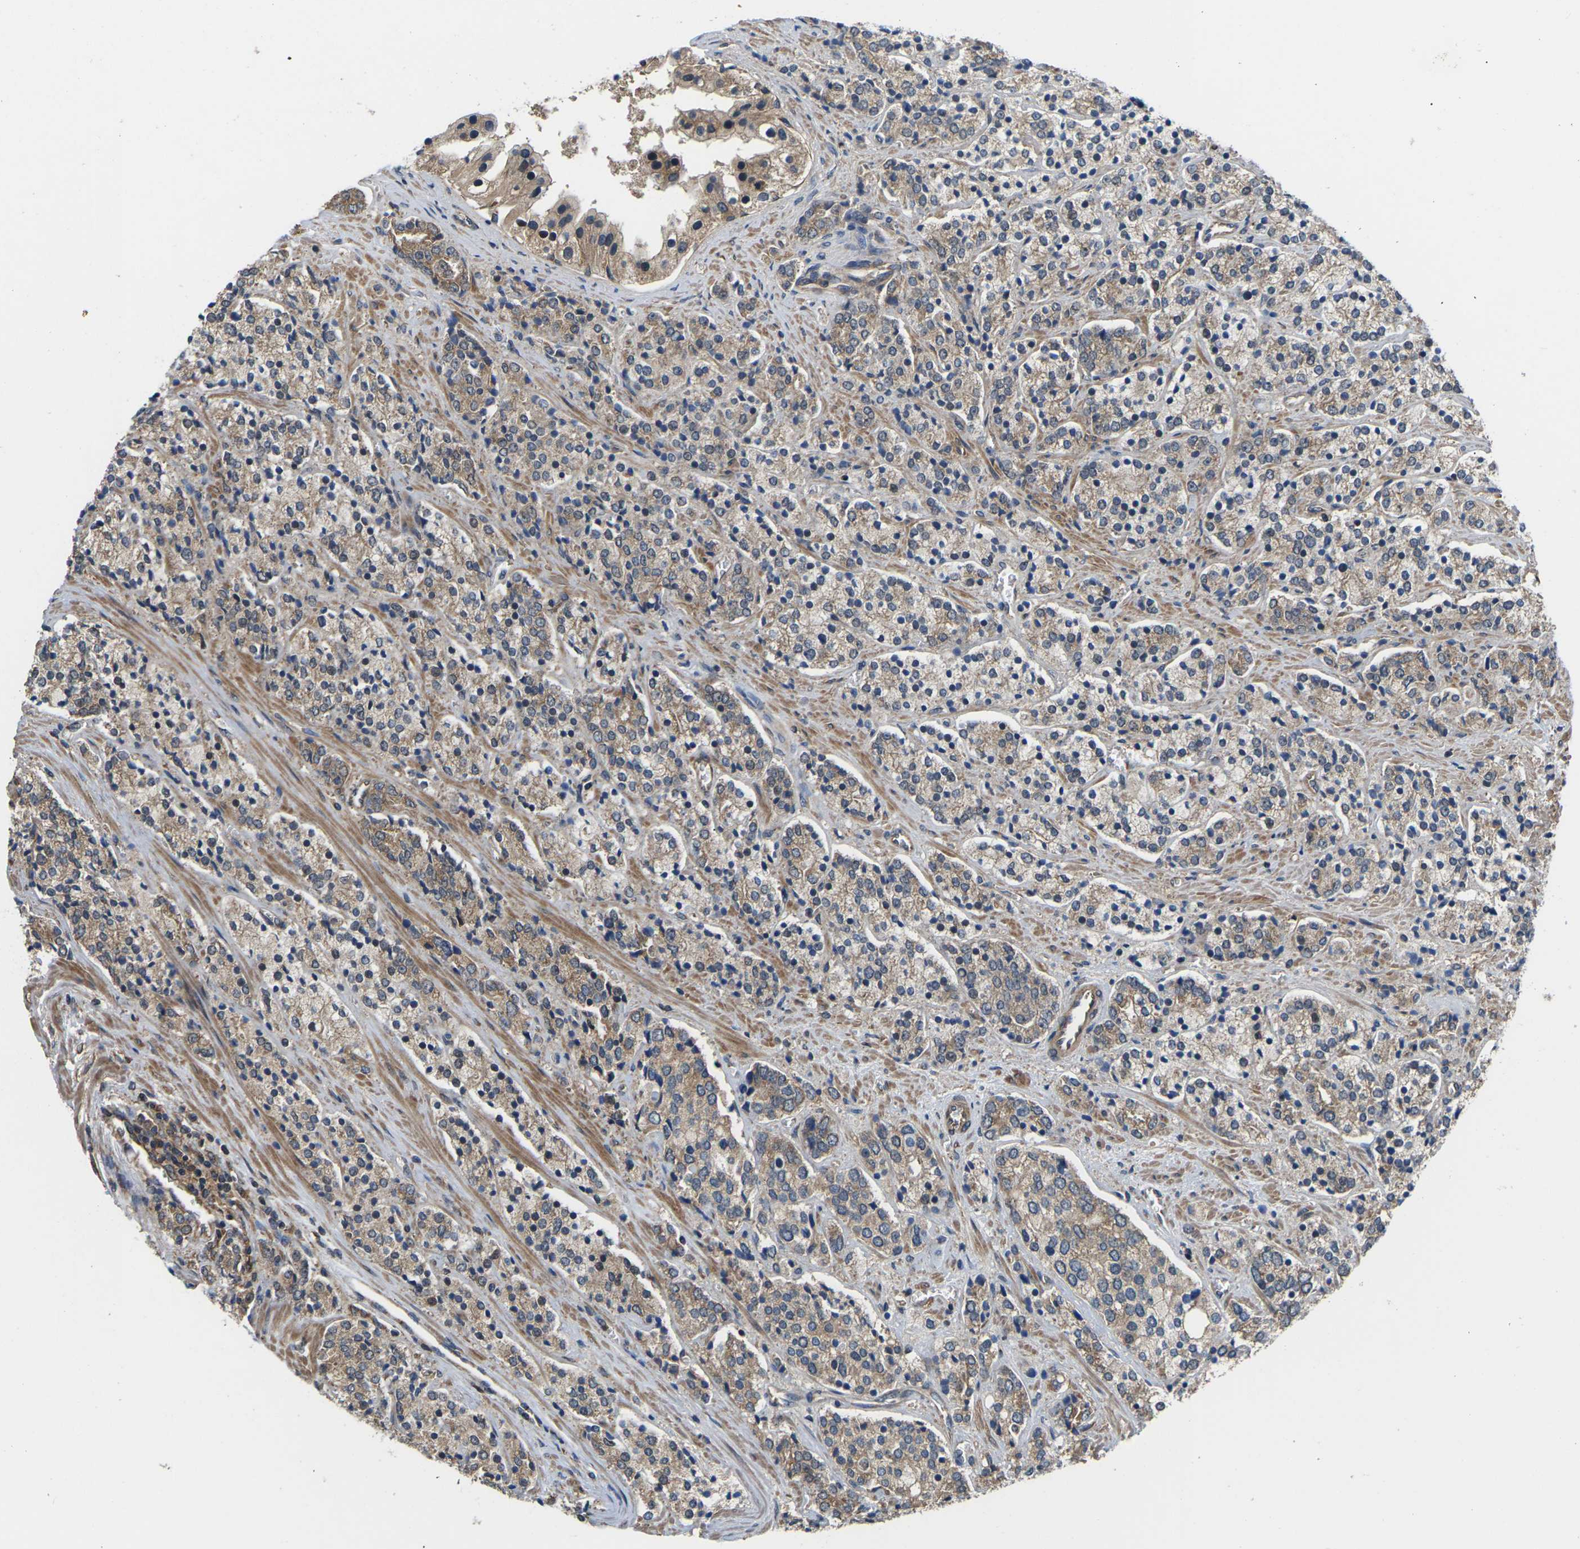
{"staining": {"intensity": "moderate", "quantity": ">75%", "location": "cytoplasmic/membranous"}, "tissue": "prostate cancer", "cell_type": "Tumor cells", "image_type": "cancer", "snomed": [{"axis": "morphology", "description": "Adenocarcinoma, High grade"}, {"axis": "topography", "description": "Prostate"}], "caption": "Immunohistochemical staining of human prostate cancer shows medium levels of moderate cytoplasmic/membranous positivity in approximately >75% of tumor cells. The staining was performed using DAB, with brown indicating positive protein expression. Nuclei are stained blue with hematoxylin.", "gene": "NRAS", "patient": {"sex": "male", "age": 71}}